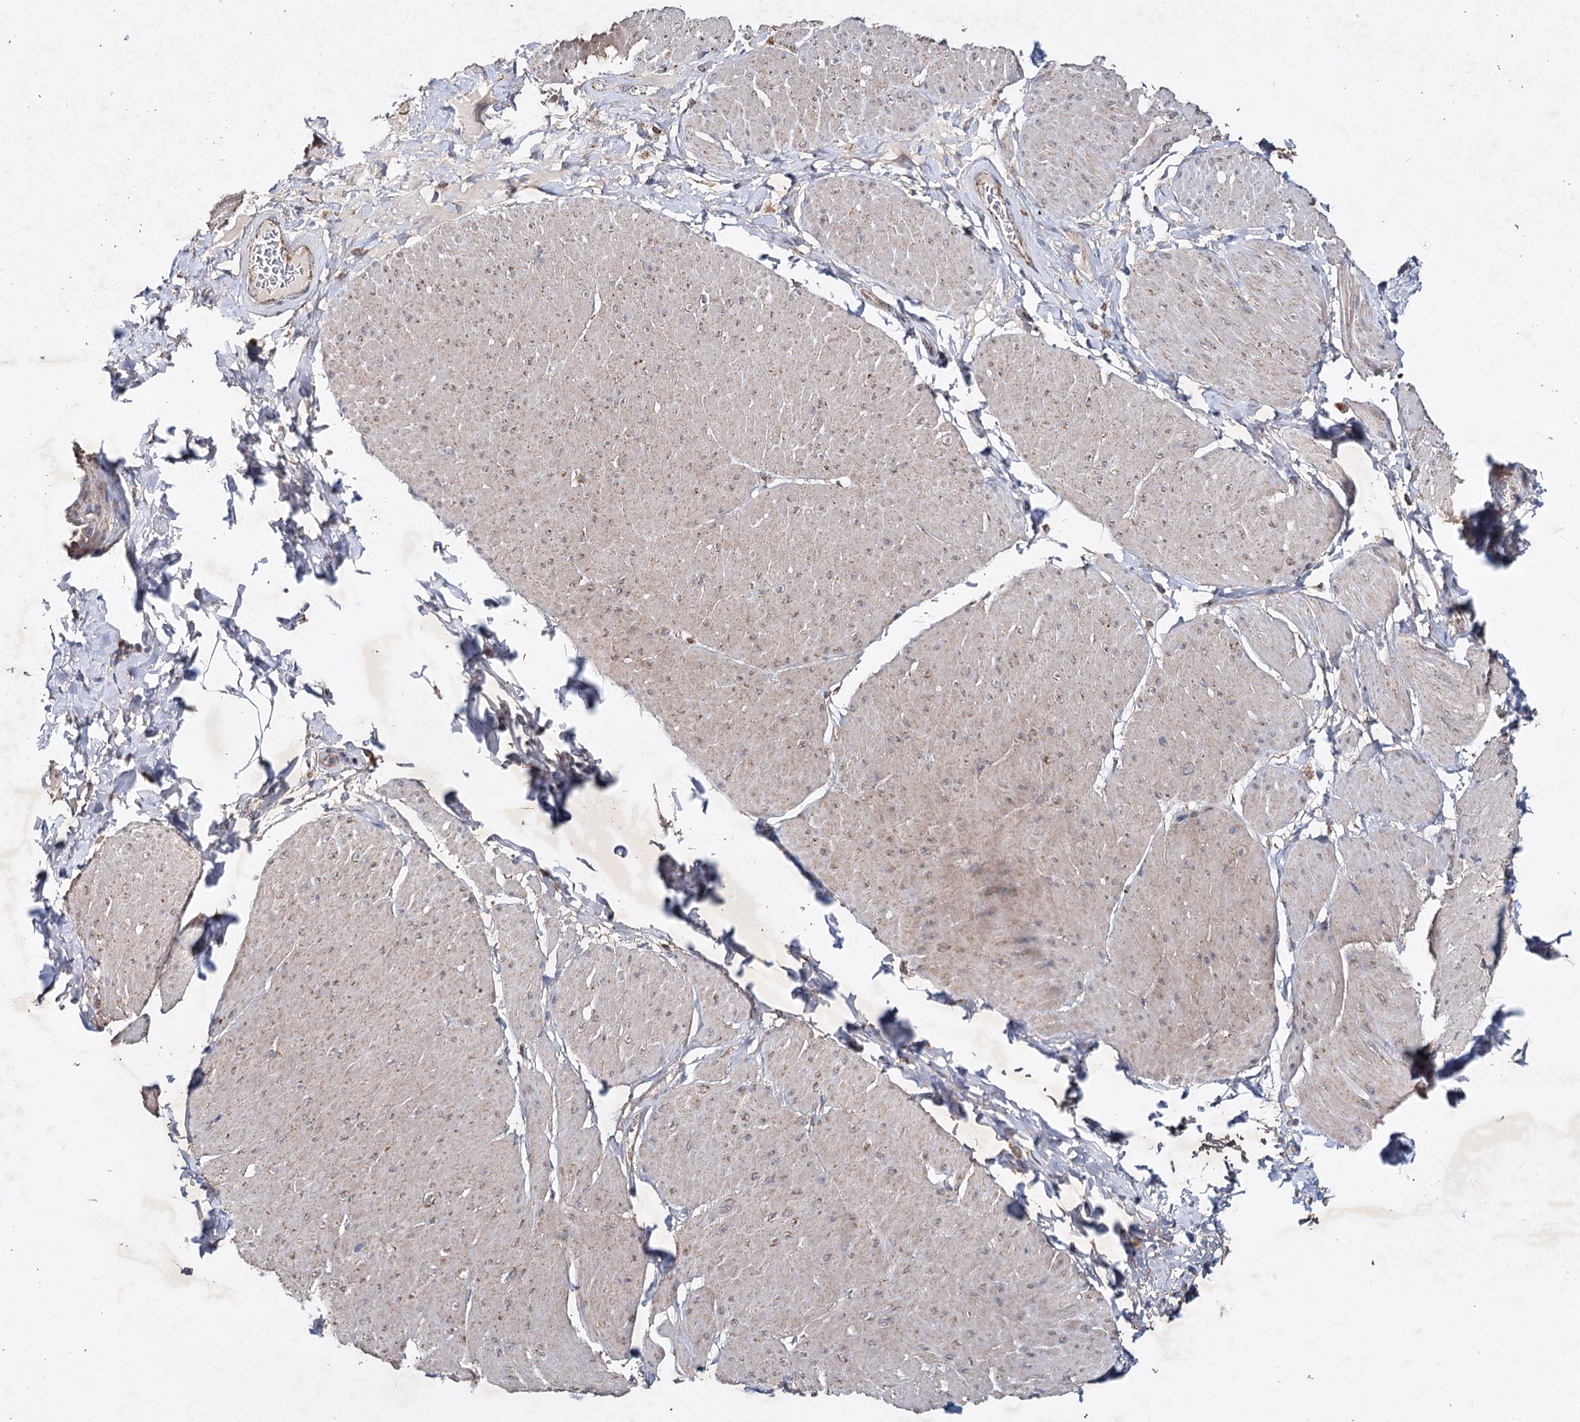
{"staining": {"intensity": "moderate", "quantity": "25%-75%", "location": "cytoplasmic/membranous"}, "tissue": "smooth muscle", "cell_type": "Smooth muscle cells", "image_type": "normal", "snomed": [{"axis": "morphology", "description": "Urothelial carcinoma, High grade"}, {"axis": "topography", "description": "Urinary bladder"}], "caption": "Immunohistochemistry (IHC) (DAB) staining of benign smooth muscle shows moderate cytoplasmic/membranous protein positivity in approximately 25%-75% of smooth muscle cells. Immunohistochemistry stains the protein of interest in brown and the nuclei are stained blue.", "gene": "PIK3CB", "patient": {"sex": "male", "age": 46}}